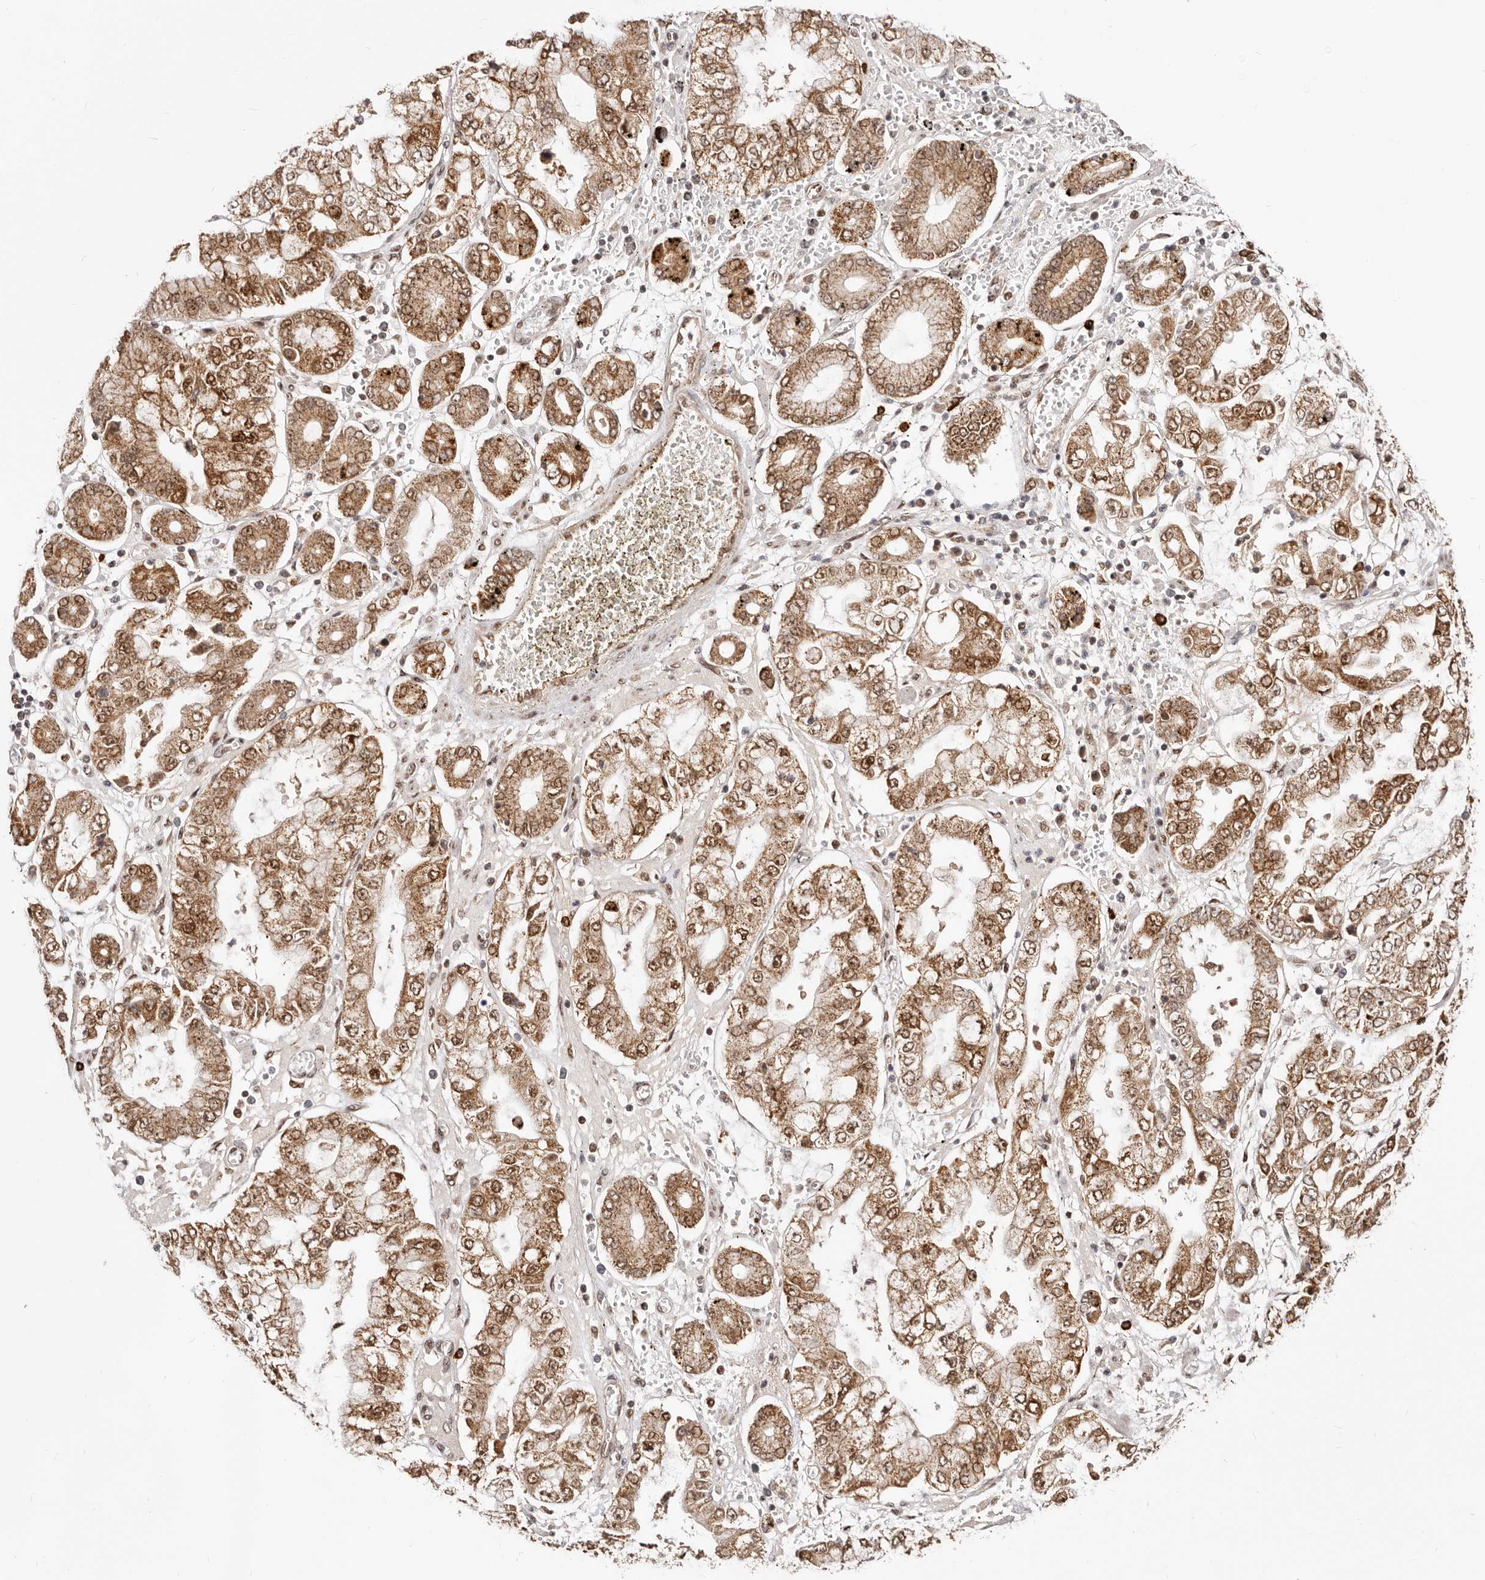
{"staining": {"intensity": "strong", "quantity": ">75%", "location": "cytoplasmic/membranous,nuclear"}, "tissue": "stomach cancer", "cell_type": "Tumor cells", "image_type": "cancer", "snomed": [{"axis": "morphology", "description": "Adenocarcinoma, NOS"}, {"axis": "topography", "description": "Stomach"}], "caption": "A brown stain highlights strong cytoplasmic/membranous and nuclear expression of a protein in human adenocarcinoma (stomach) tumor cells.", "gene": "SEC14L1", "patient": {"sex": "male", "age": 76}}